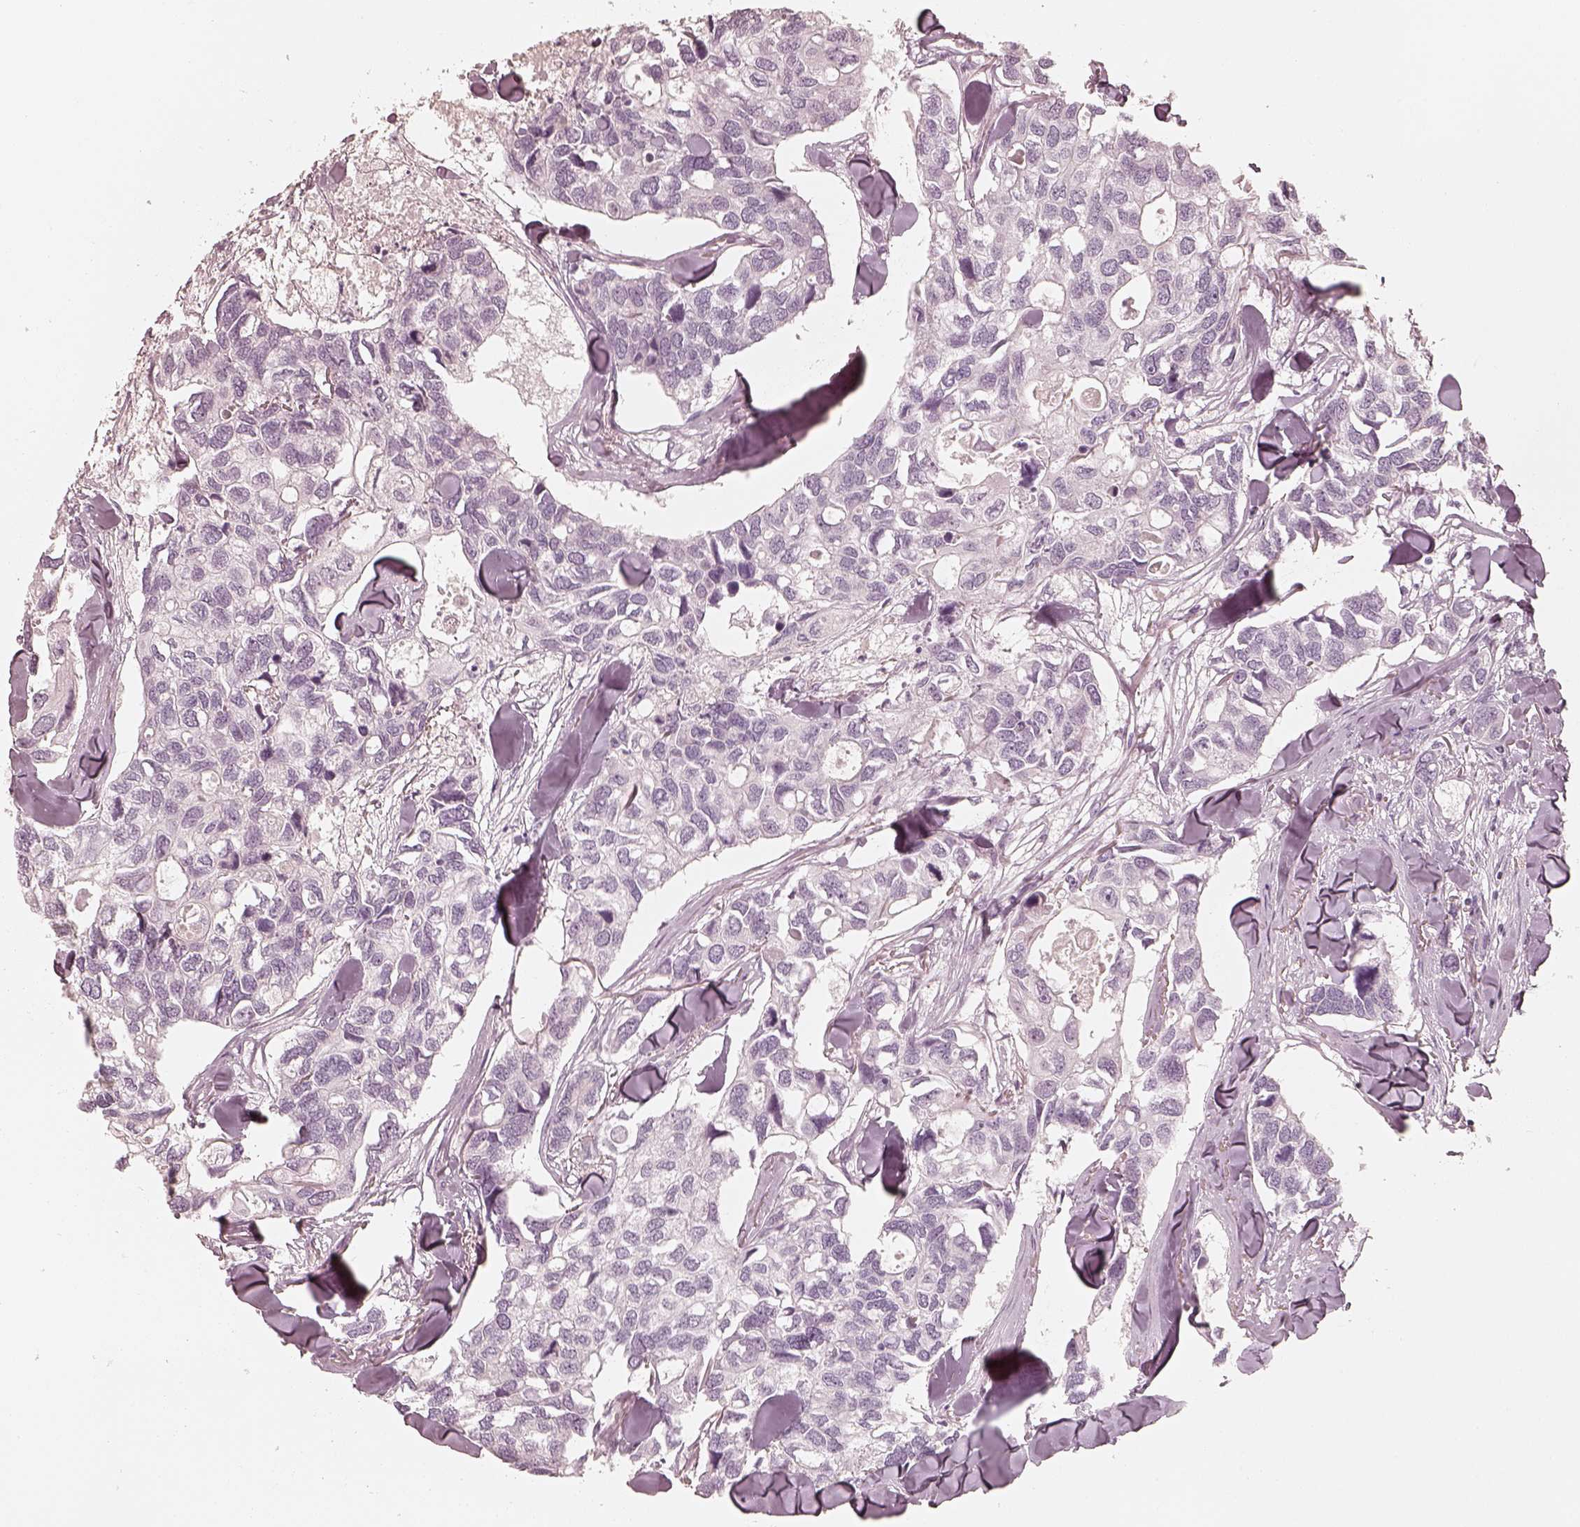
{"staining": {"intensity": "negative", "quantity": "none", "location": "none"}, "tissue": "breast cancer", "cell_type": "Tumor cells", "image_type": "cancer", "snomed": [{"axis": "morphology", "description": "Duct carcinoma"}, {"axis": "topography", "description": "Breast"}], "caption": "Human intraductal carcinoma (breast) stained for a protein using immunohistochemistry (IHC) displays no positivity in tumor cells.", "gene": "KRT82", "patient": {"sex": "female", "age": 83}}